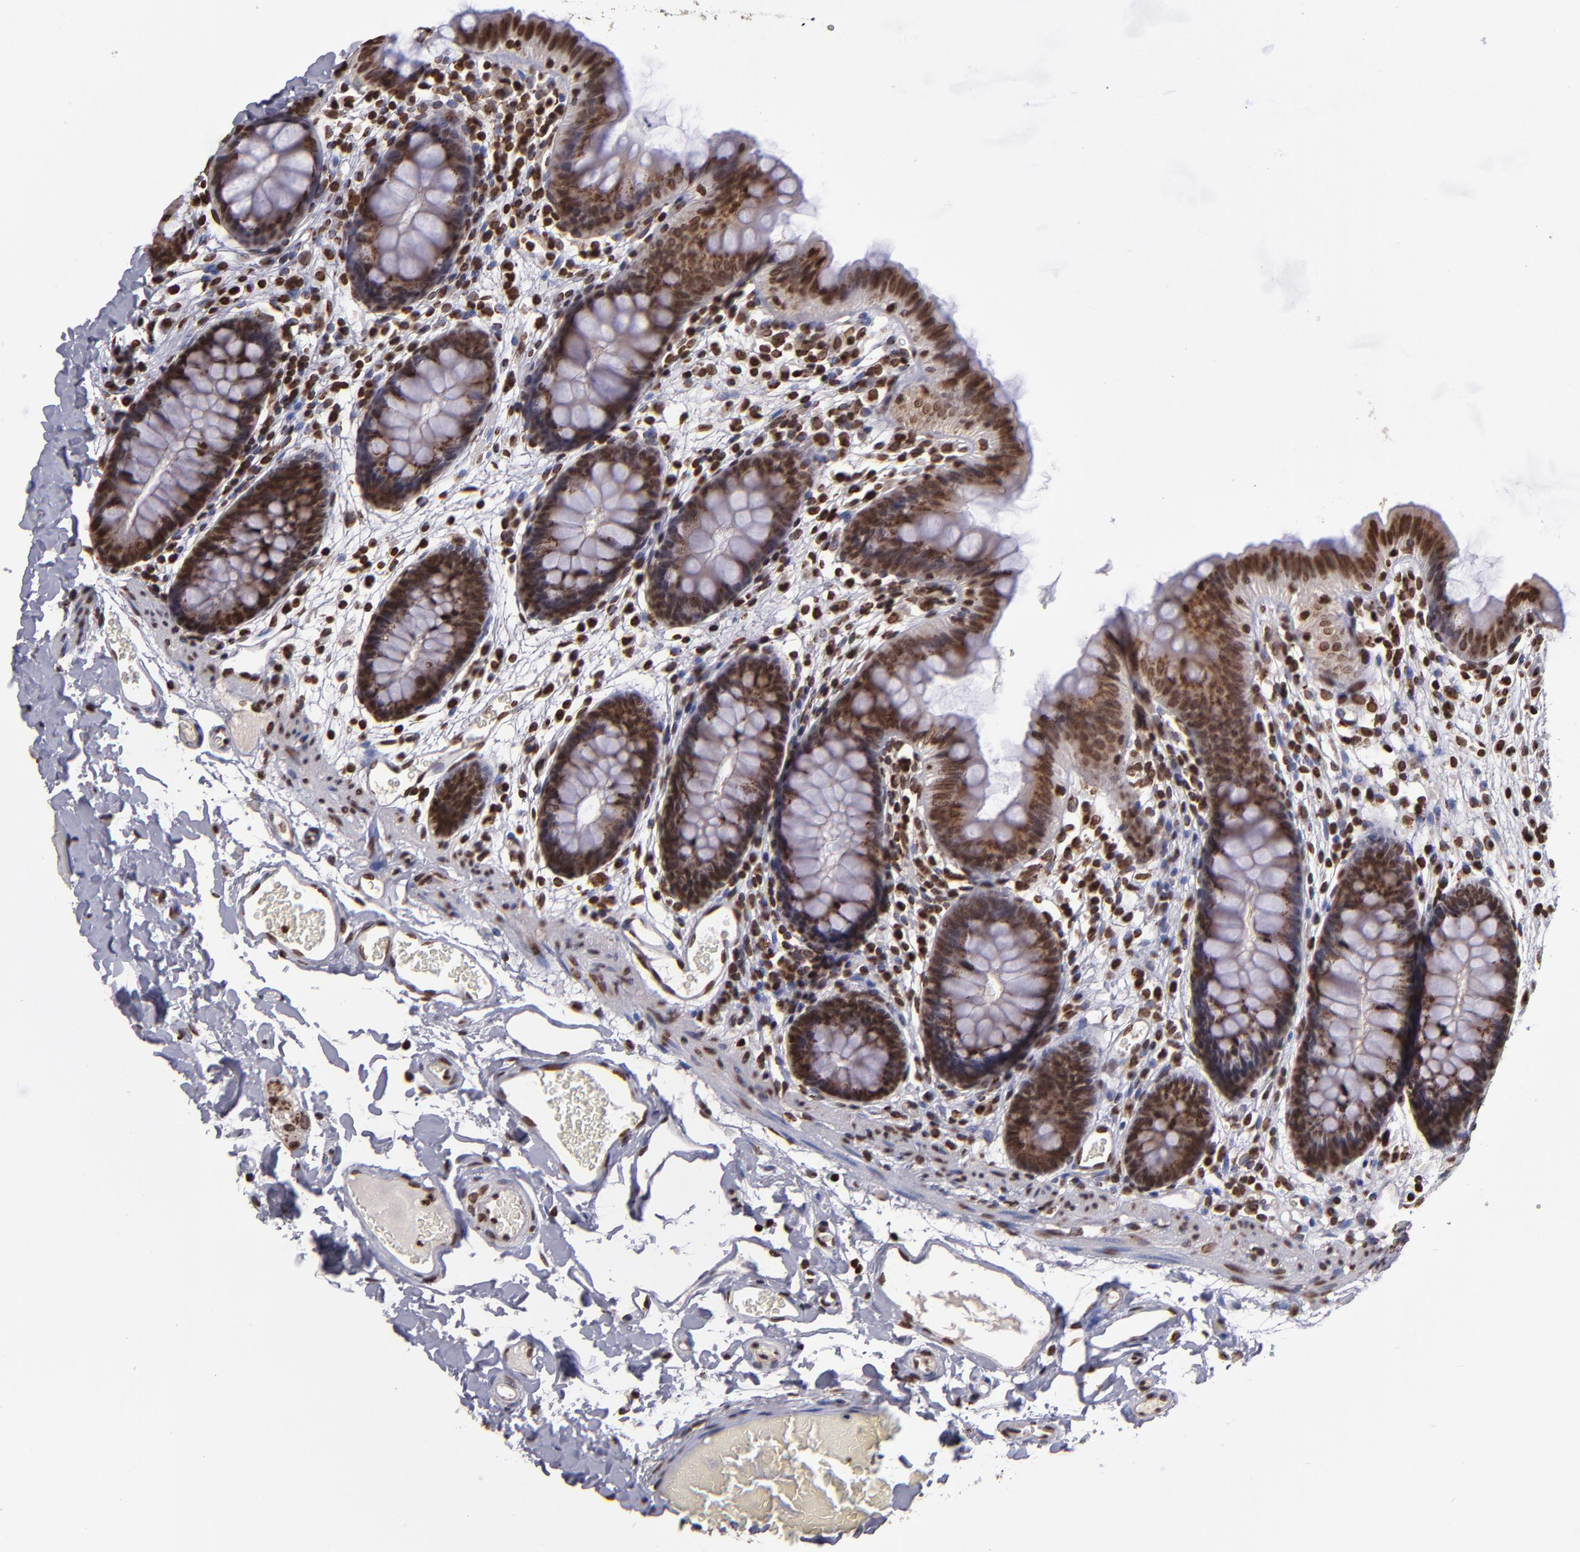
{"staining": {"intensity": "strong", "quantity": ">75%", "location": "nuclear"}, "tissue": "colon", "cell_type": "Endothelial cells", "image_type": "normal", "snomed": [{"axis": "morphology", "description": "Normal tissue, NOS"}, {"axis": "topography", "description": "Smooth muscle"}, {"axis": "topography", "description": "Colon"}], "caption": "Colon stained for a protein shows strong nuclear positivity in endothelial cells. (Stains: DAB (3,3'-diaminobenzidine) in brown, nuclei in blue, Microscopy: brightfield microscopy at high magnification).", "gene": "CSDC2", "patient": {"sex": "male", "age": 67}}